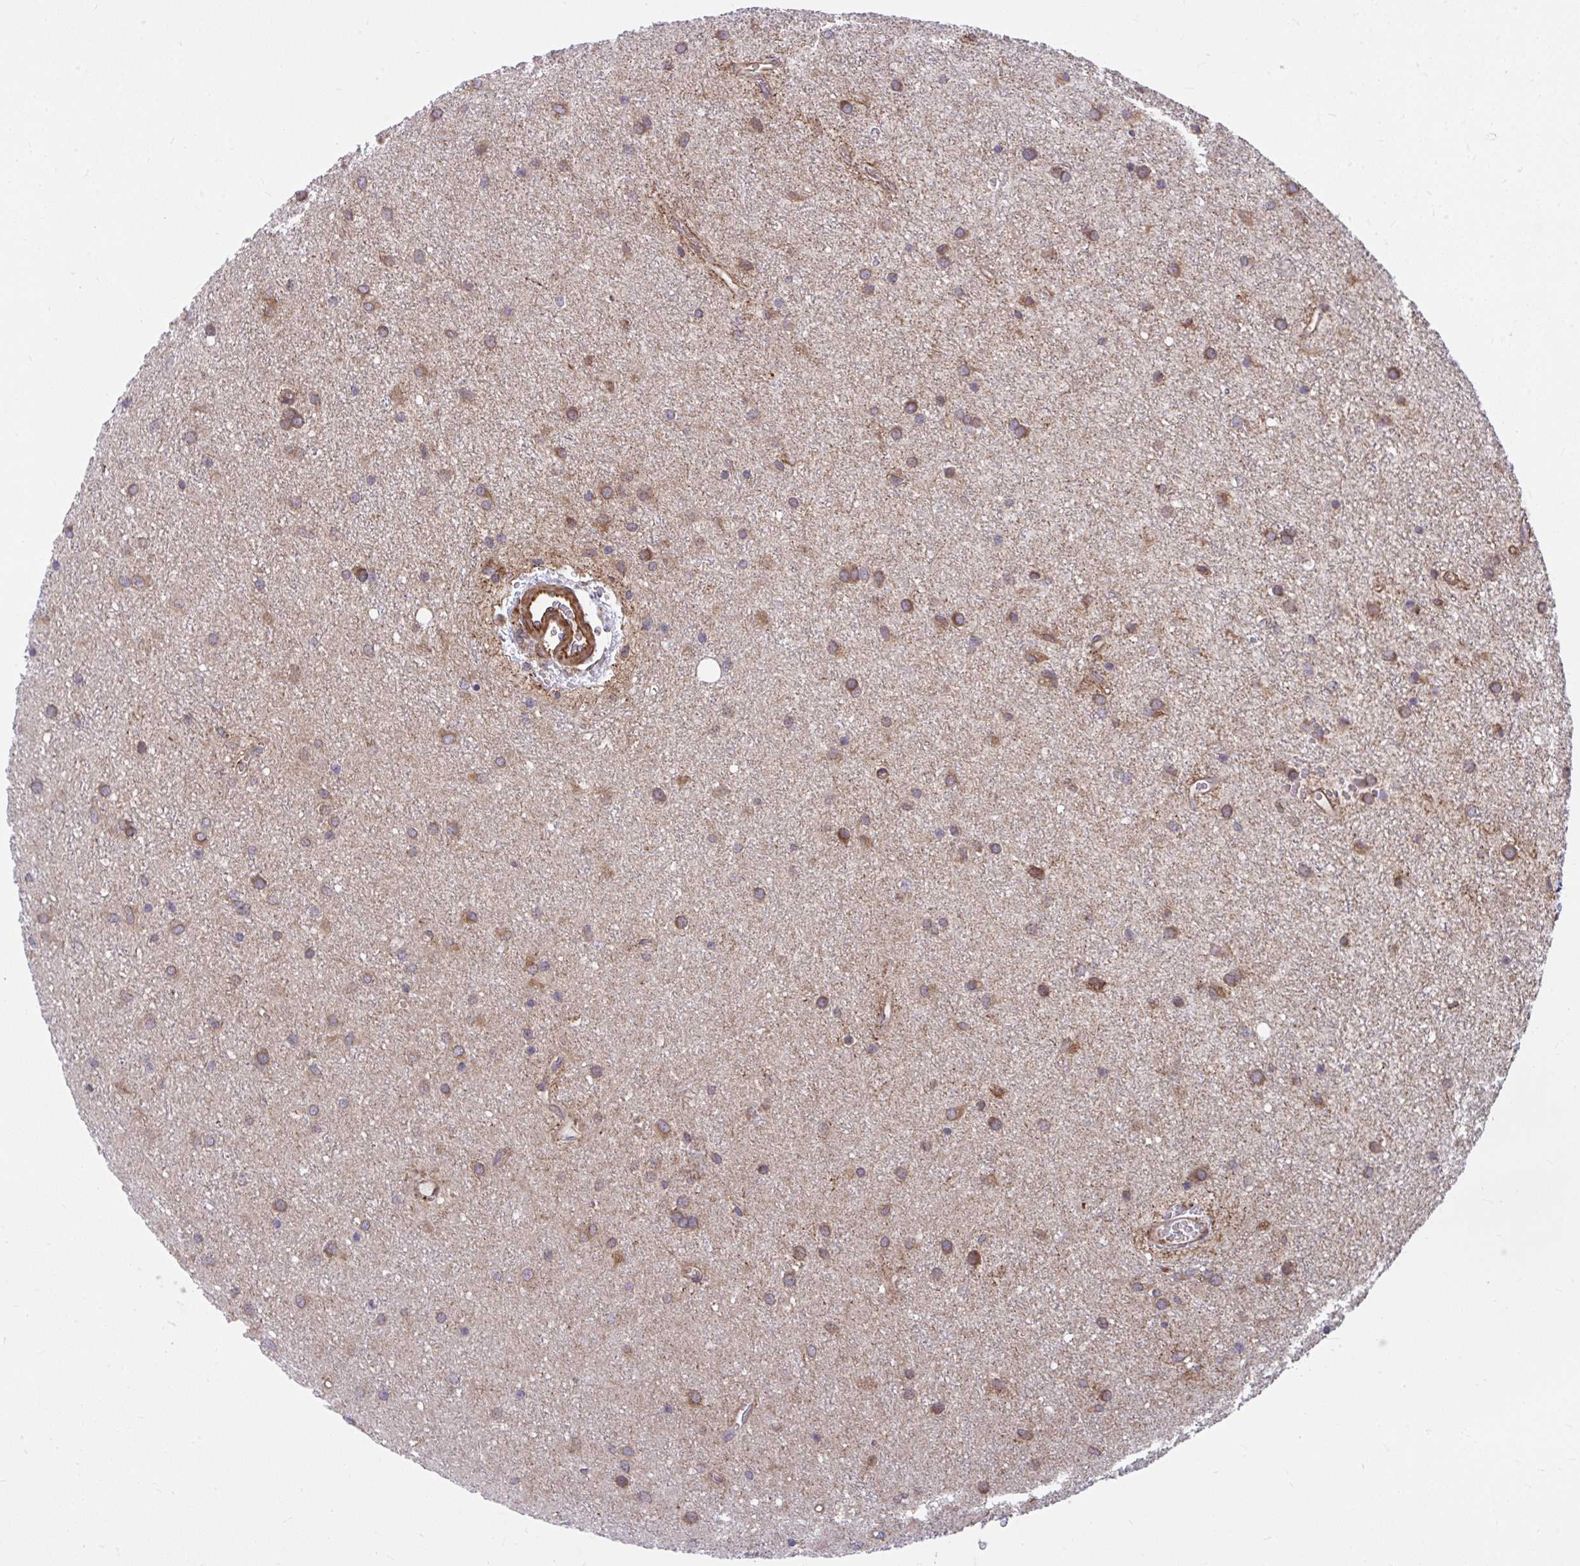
{"staining": {"intensity": "moderate", "quantity": "25%-75%", "location": "cytoplasmic/membranous"}, "tissue": "glioma", "cell_type": "Tumor cells", "image_type": "cancer", "snomed": [{"axis": "morphology", "description": "Glioma, malignant, Low grade"}, {"axis": "topography", "description": "Cerebellum"}], "caption": "Protein expression analysis of malignant low-grade glioma reveals moderate cytoplasmic/membranous expression in approximately 25%-75% of tumor cells. (DAB (3,3'-diaminobenzidine) IHC, brown staining for protein, blue staining for nuclei).", "gene": "STIM2", "patient": {"sex": "female", "age": 5}}